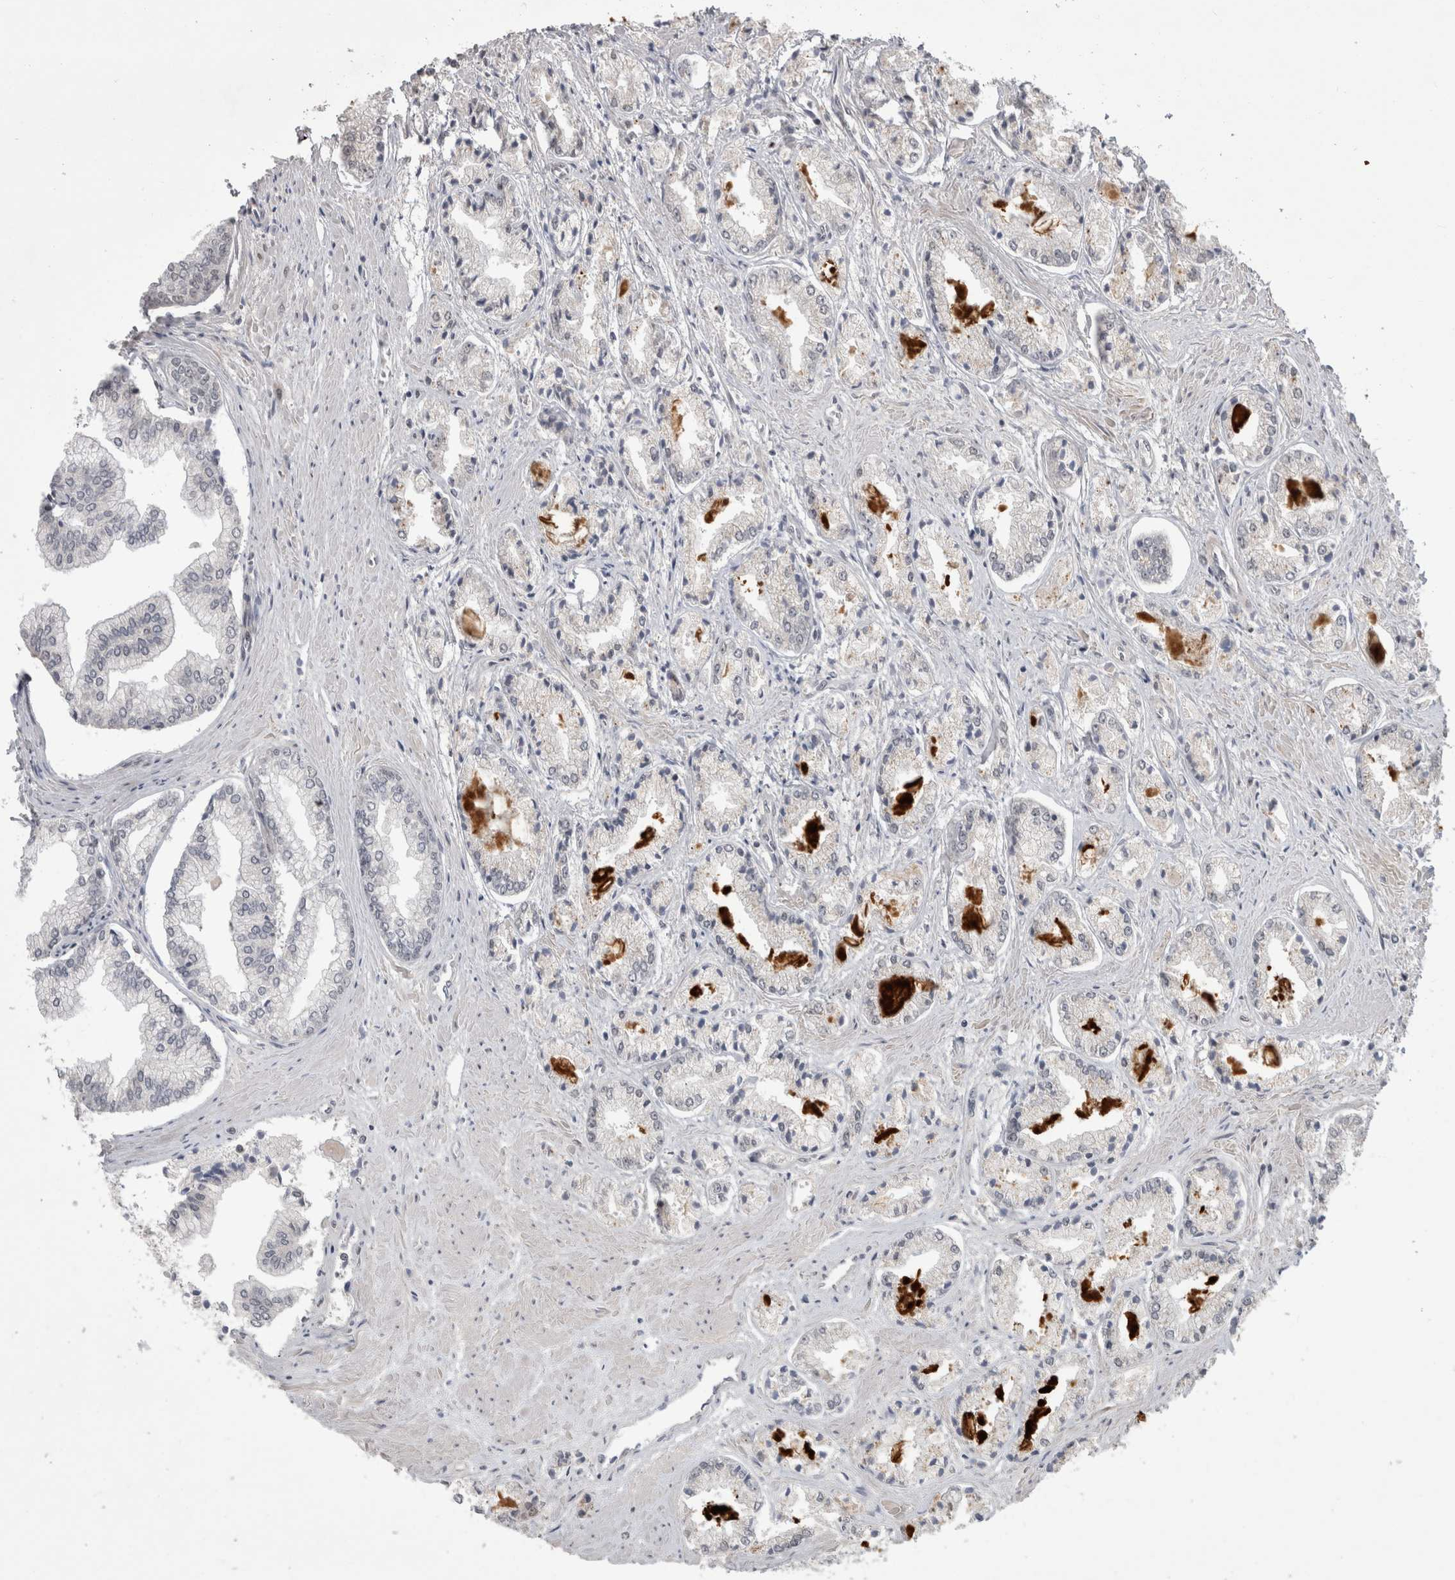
{"staining": {"intensity": "negative", "quantity": "none", "location": "none"}, "tissue": "prostate cancer", "cell_type": "Tumor cells", "image_type": "cancer", "snomed": [{"axis": "morphology", "description": "Adenocarcinoma, Low grade"}, {"axis": "topography", "description": "Prostate"}], "caption": "DAB immunohistochemical staining of adenocarcinoma (low-grade) (prostate) displays no significant staining in tumor cells.", "gene": "MTBP", "patient": {"sex": "male", "age": 52}}